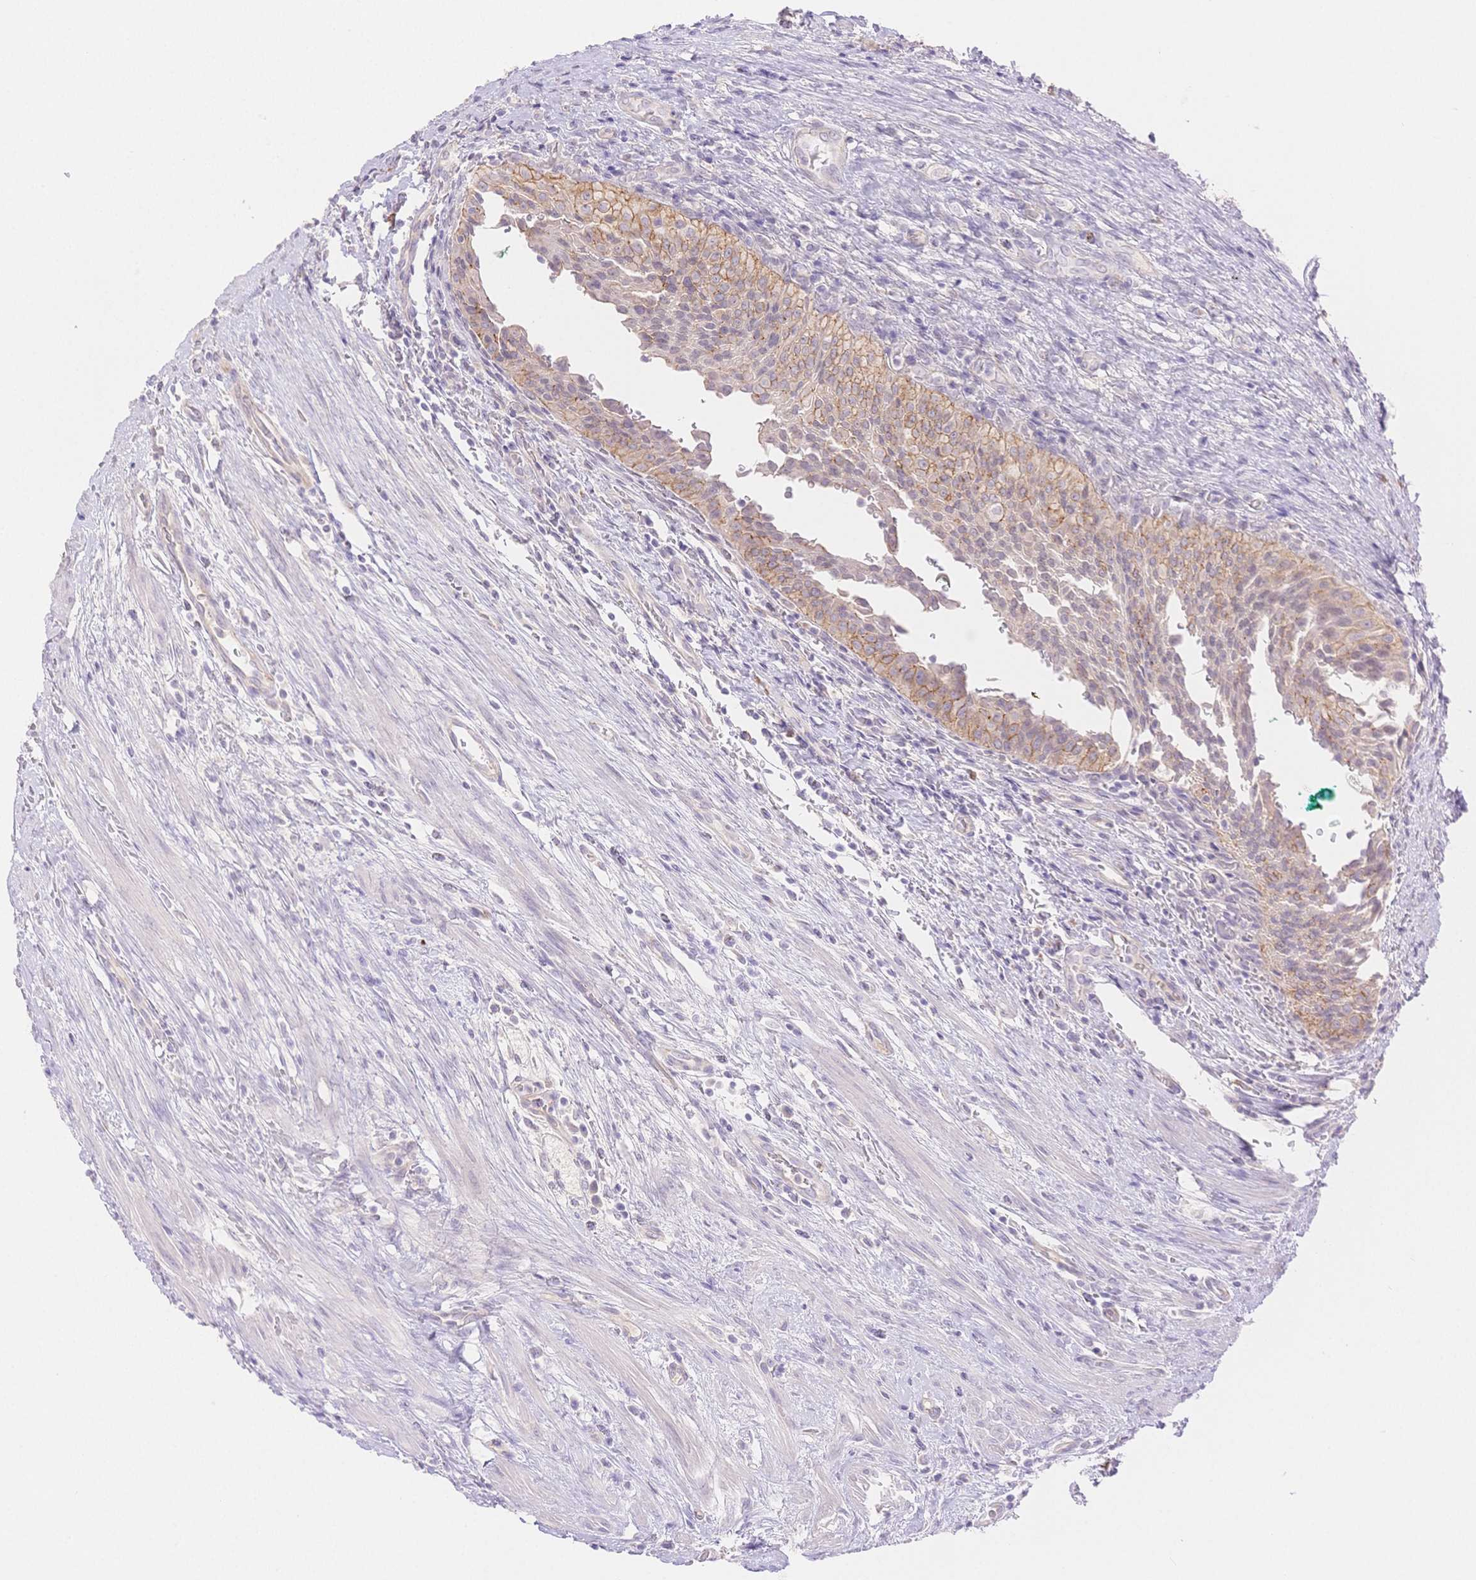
{"staining": {"intensity": "weak", "quantity": ">75%", "location": "cytoplasmic/membranous"}, "tissue": "urothelial cancer", "cell_type": "Tumor cells", "image_type": "cancer", "snomed": [{"axis": "morphology", "description": "Urothelial carcinoma, NOS"}, {"axis": "topography", "description": "Urinary bladder"}], "caption": "This is an image of immunohistochemistry (IHC) staining of urothelial cancer, which shows weak staining in the cytoplasmic/membranous of tumor cells.", "gene": "WDR54", "patient": {"sex": "male", "age": 62}}